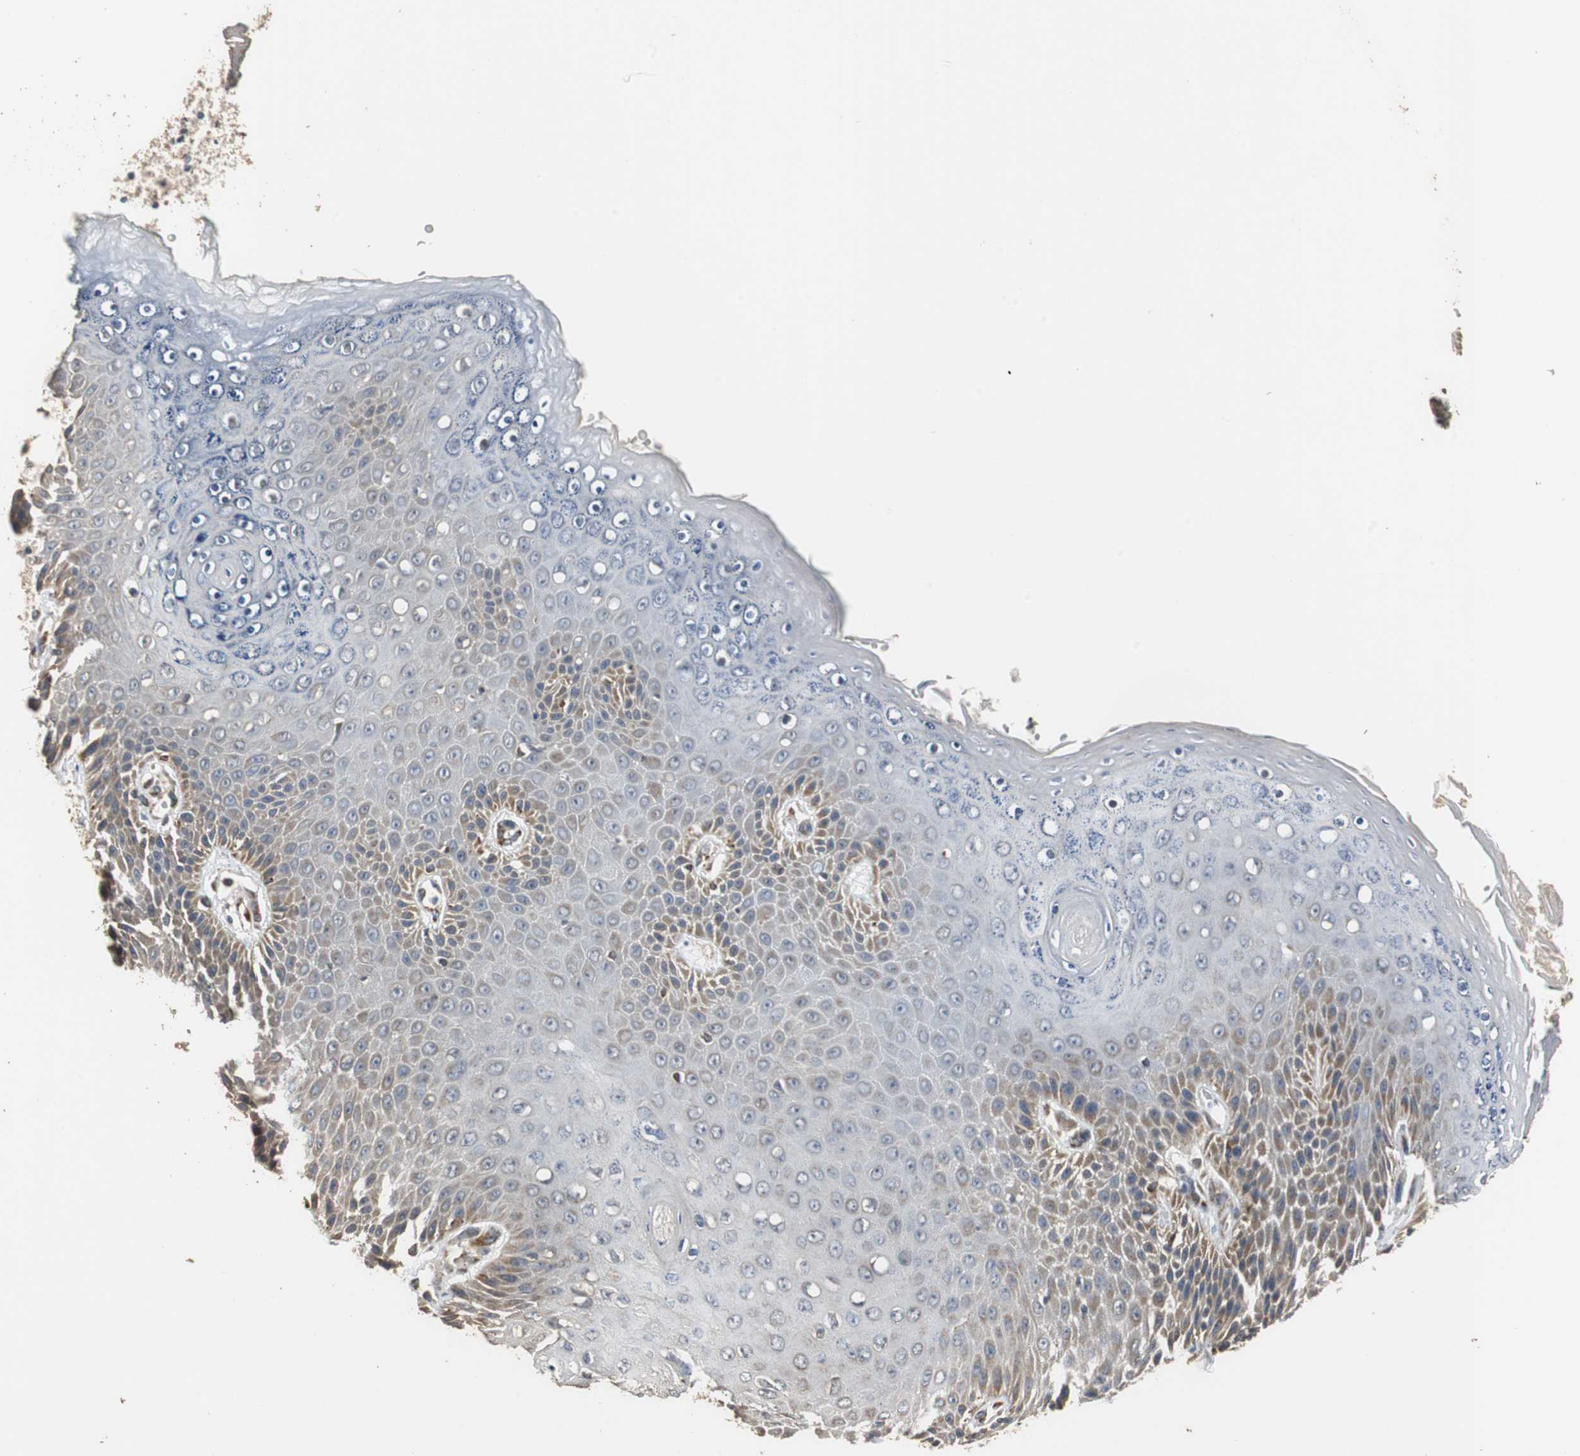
{"staining": {"intensity": "weak", "quantity": "25%-75%", "location": "cytoplasmic/membranous"}, "tissue": "skin", "cell_type": "Epidermal cells", "image_type": "normal", "snomed": [{"axis": "morphology", "description": "Normal tissue, NOS"}, {"axis": "topography", "description": "Anal"}], "caption": "Benign skin displays weak cytoplasmic/membranous expression in approximately 25%-75% of epidermal cells, visualized by immunohistochemistry.", "gene": "HMGCL", "patient": {"sex": "female", "age": 46}}